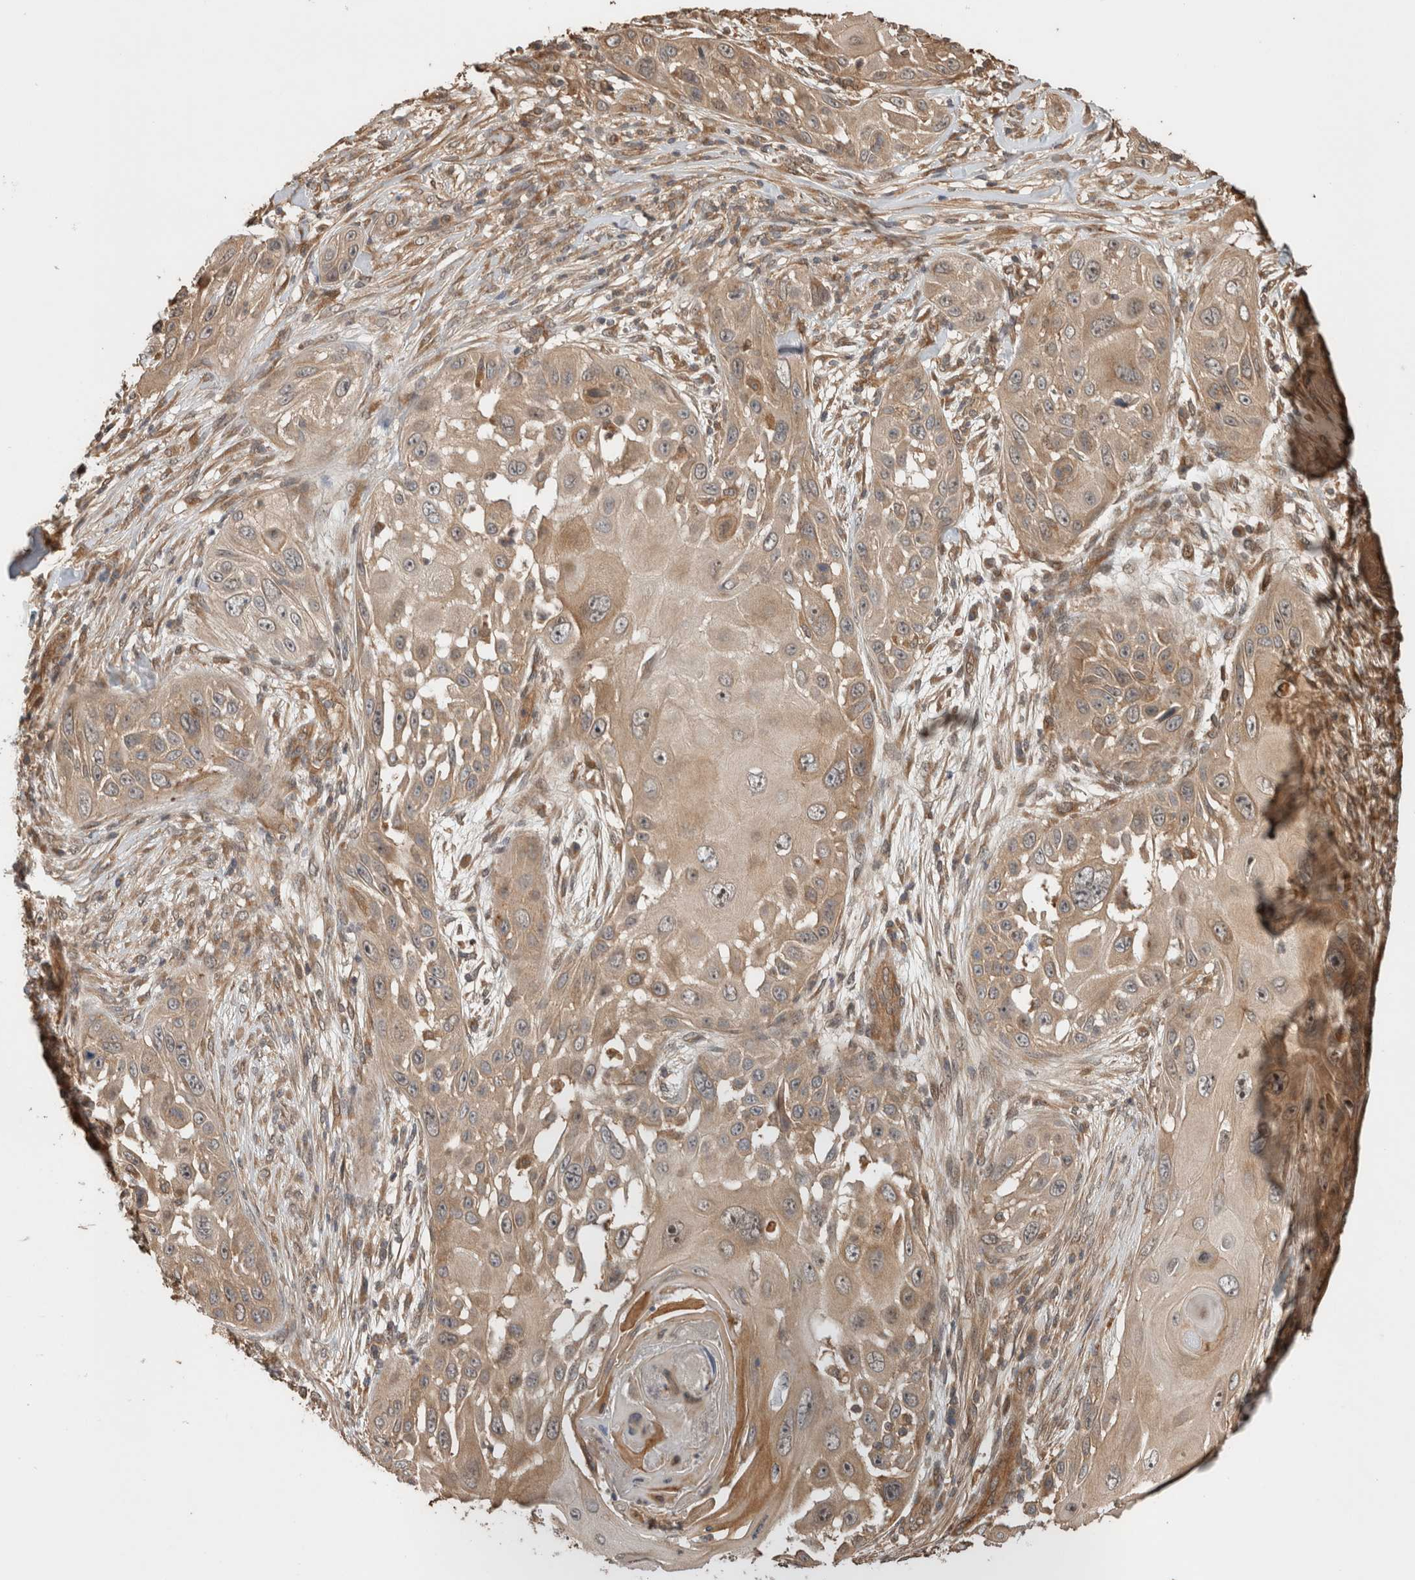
{"staining": {"intensity": "weak", "quantity": ">75%", "location": "cytoplasmic/membranous"}, "tissue": "skin cancer", "cell_type": "Tumor cells", "image_type": "cancer", "snomed": [{"axis": "morphology", "description": "Squamous cell carcinoma, NOS"}, {"axis": "topography", "description": "Skin"}], "caption": "A brown stain labels weak cytoplasmic/membranous positivity of a protein in human skin squamous cell carcinoma tumor cells.", "gene": "OTUD6B", "patient": {"sex": "female", "age": 44}}